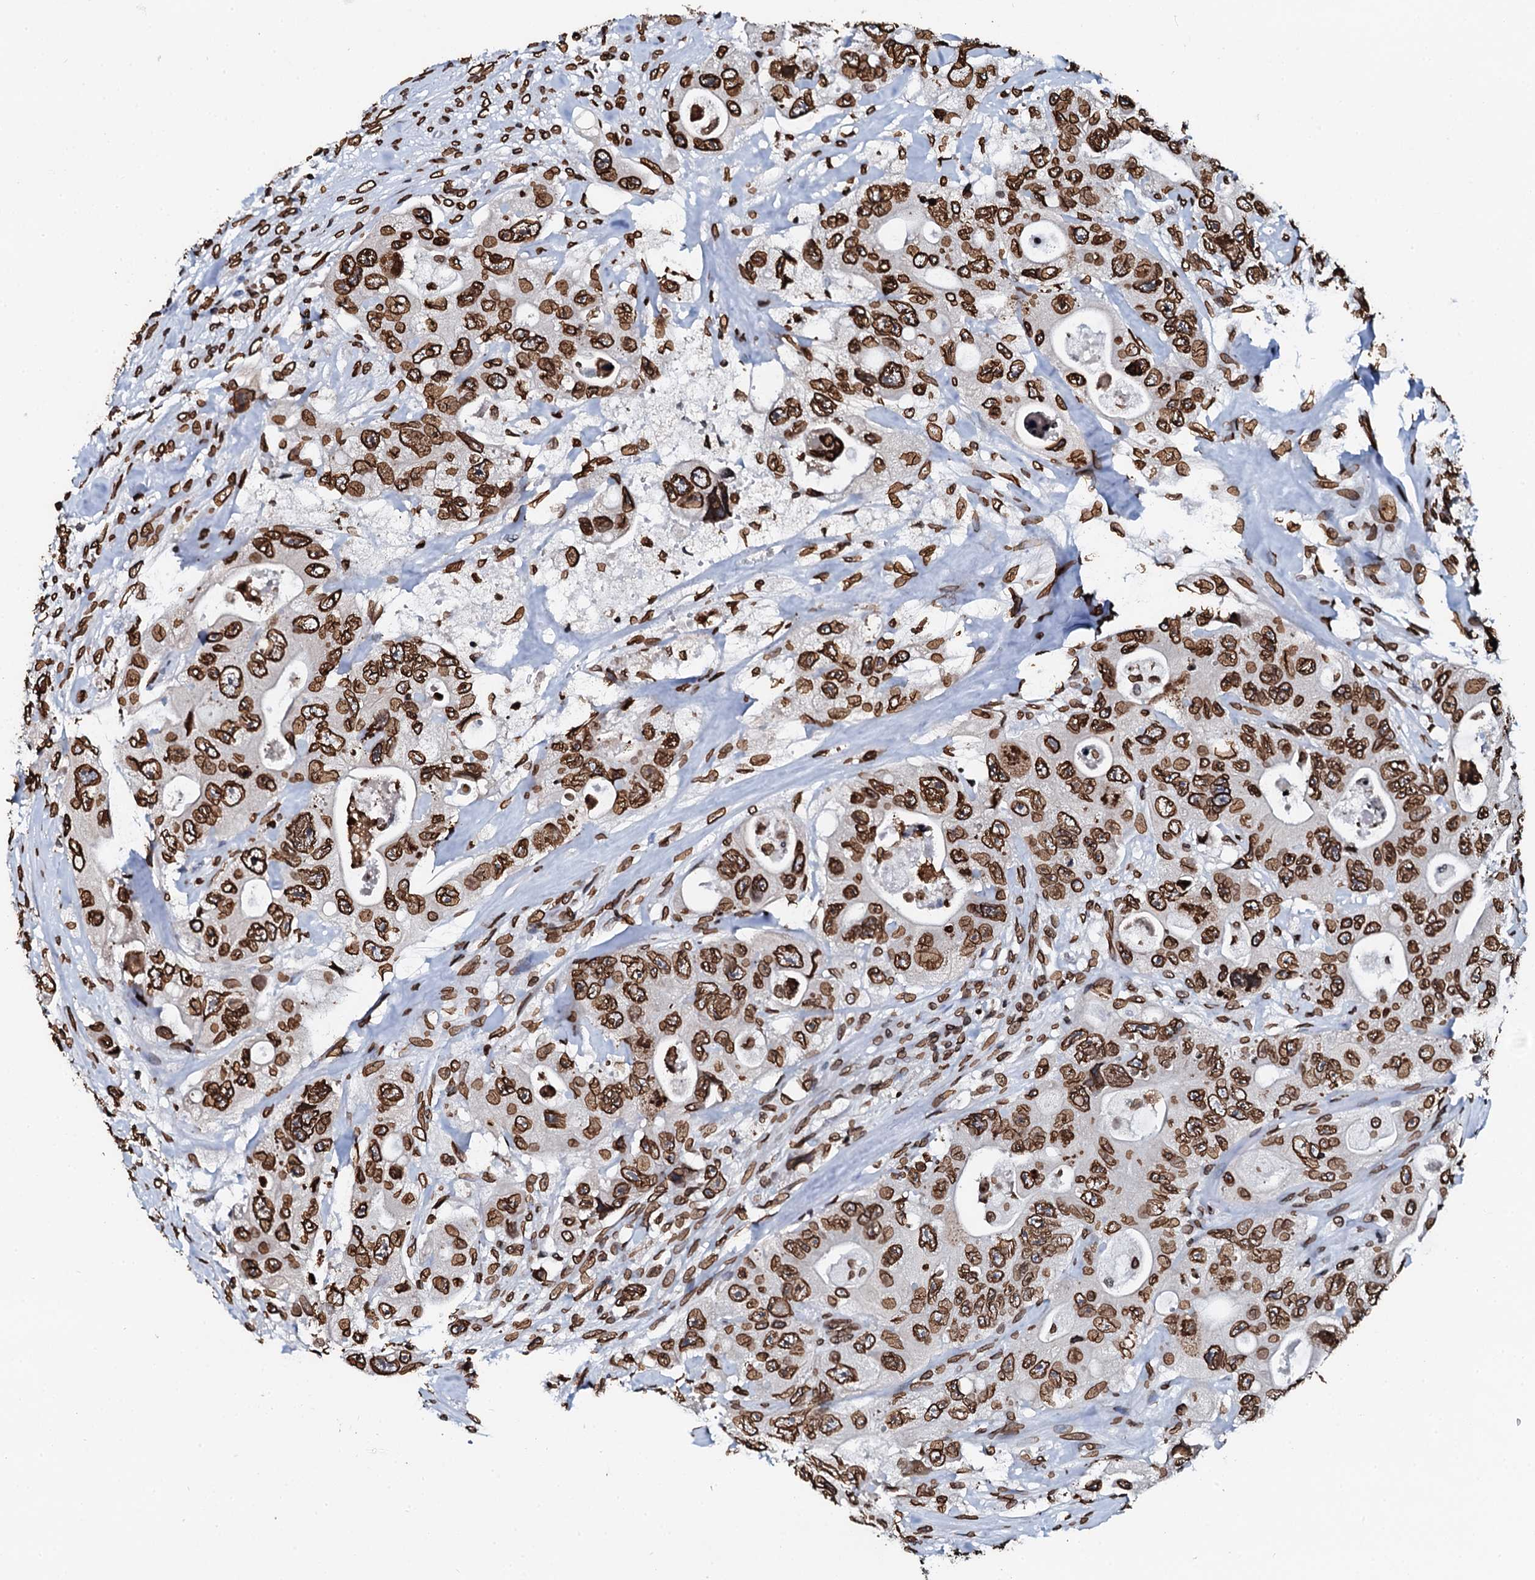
{"staining": {"intensity": "strong", "quantity": ">75%", "location": "cytoplasmic/membranous,nuclear"}, "tissue": "colorectal cancer", "cell_type": "Tumor cells", "image_type": "cancer", "snomed": [{"axis": "morphology", "description": "Adenocarcinoma, NOS"}, {"axis": "topography", "description": "Colon"}], "caption": "Immunohistochemistry (IHC) of colorectal cancer demonstrates high levels of strong cytoplasmic/membranous and nuclear expression in about >75% of tumor cells.", "gene": "KATNAL2", "patient": {"sex": "female", "age": 46}}